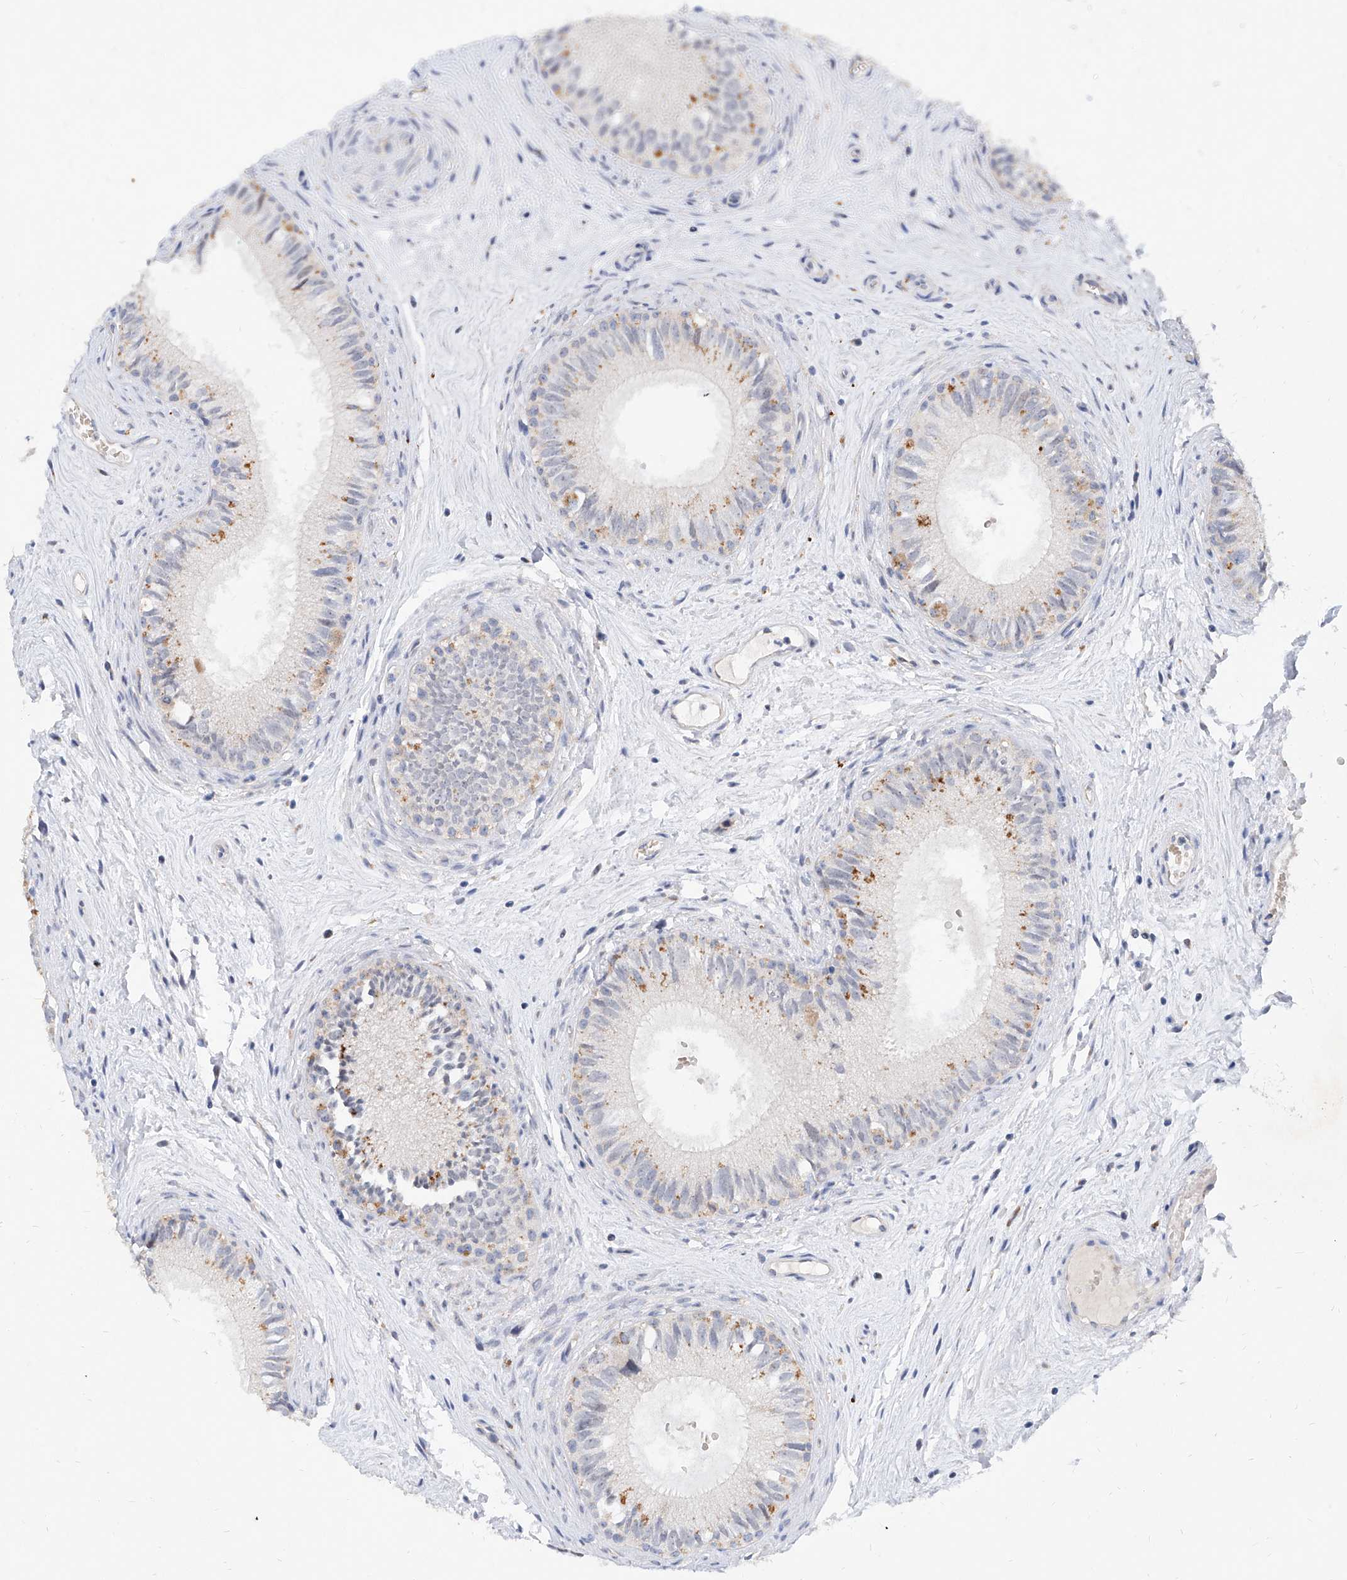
{"staining": {"intensity": "negative", "quantity": "none", "location": "none"}, "tissue": "epididymis", "cell_type": "Glandular cells", "image_type": "normal", "snomed": [{"axis": "morphology", "description": "Normal tissue, NOS"}, {"axis": "topography", "description": "Epididymis"}], "caption": "This is an immunohistochemistry (IHC) histopathology image of unremarkable epididymis. There is no expression in glandular cells.", "gene": "BPTF", "patient": {"sex": "male", "age": 71}}